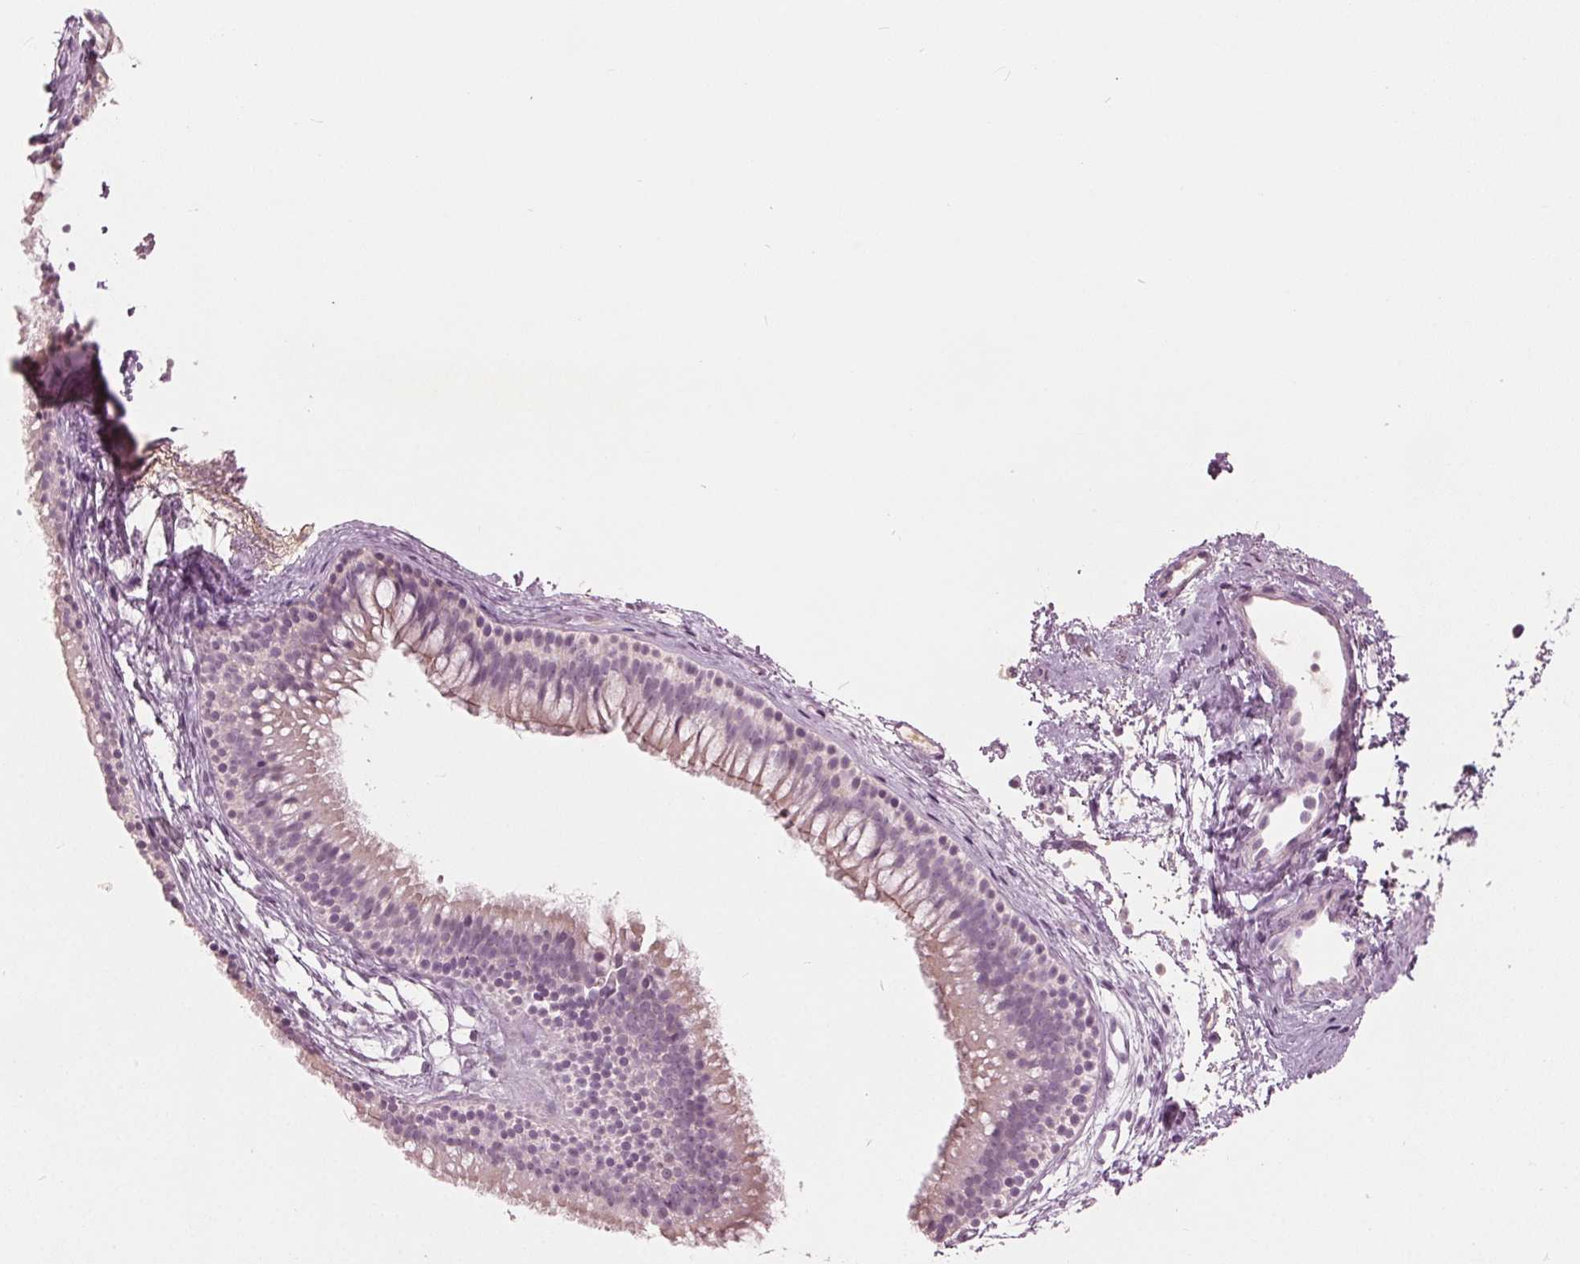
{"staining": {"intensity": "negative", "quantity": "none", "location": "none"}, "tissue": "nasopharynx", "cell_type": "Respiratory epithelial cells", "image_type": "normal", "snomed": [{"axis": "morphology", "description": "Normal tissue, NOS"}, {"axis": "topography", "description": "Nasopharynx"}], "caption": "Immunohistochemistry histopathology image of benign nasopharynx: nasopharynx stained with DAB reveals no significant protein positivity in respiratory epithelial cells.", "gene": "TKFC", "patient": {"sex": "male", "age": 58}}